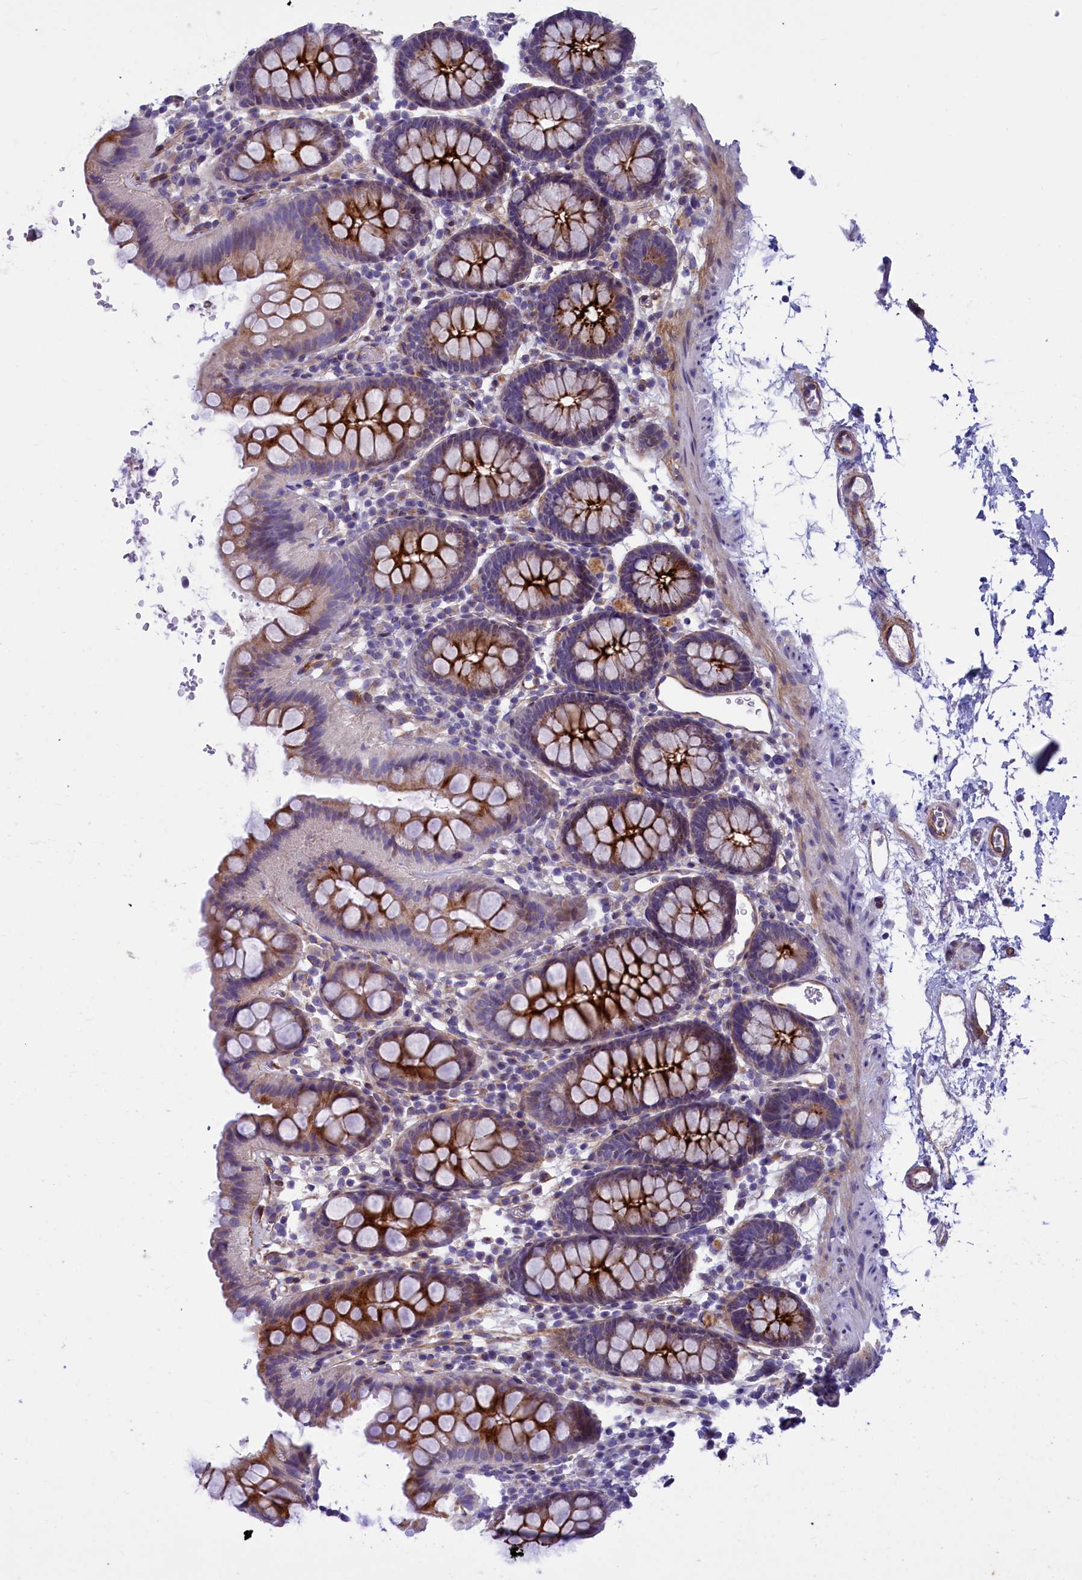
{"staining": {"intensity": "moderate", "quantity": ">75%", "location": "cytoplasmic/membranous"}, "tissue": "colon", "cell_type": "Endothelial cells", "image_type": "normal", "snomed": [{"axis": "morphology", "description": "Normal tissue, NOS"}, {"axis": "topography", "description": "Colon"}], "caption": "Protein staining of normal colon reveals moderate cytoplasmic/membranous expression in approximately >75% of endothelial cells.", "gene": "LOXL1", "patient": {"sex": "male", "age": 75}}